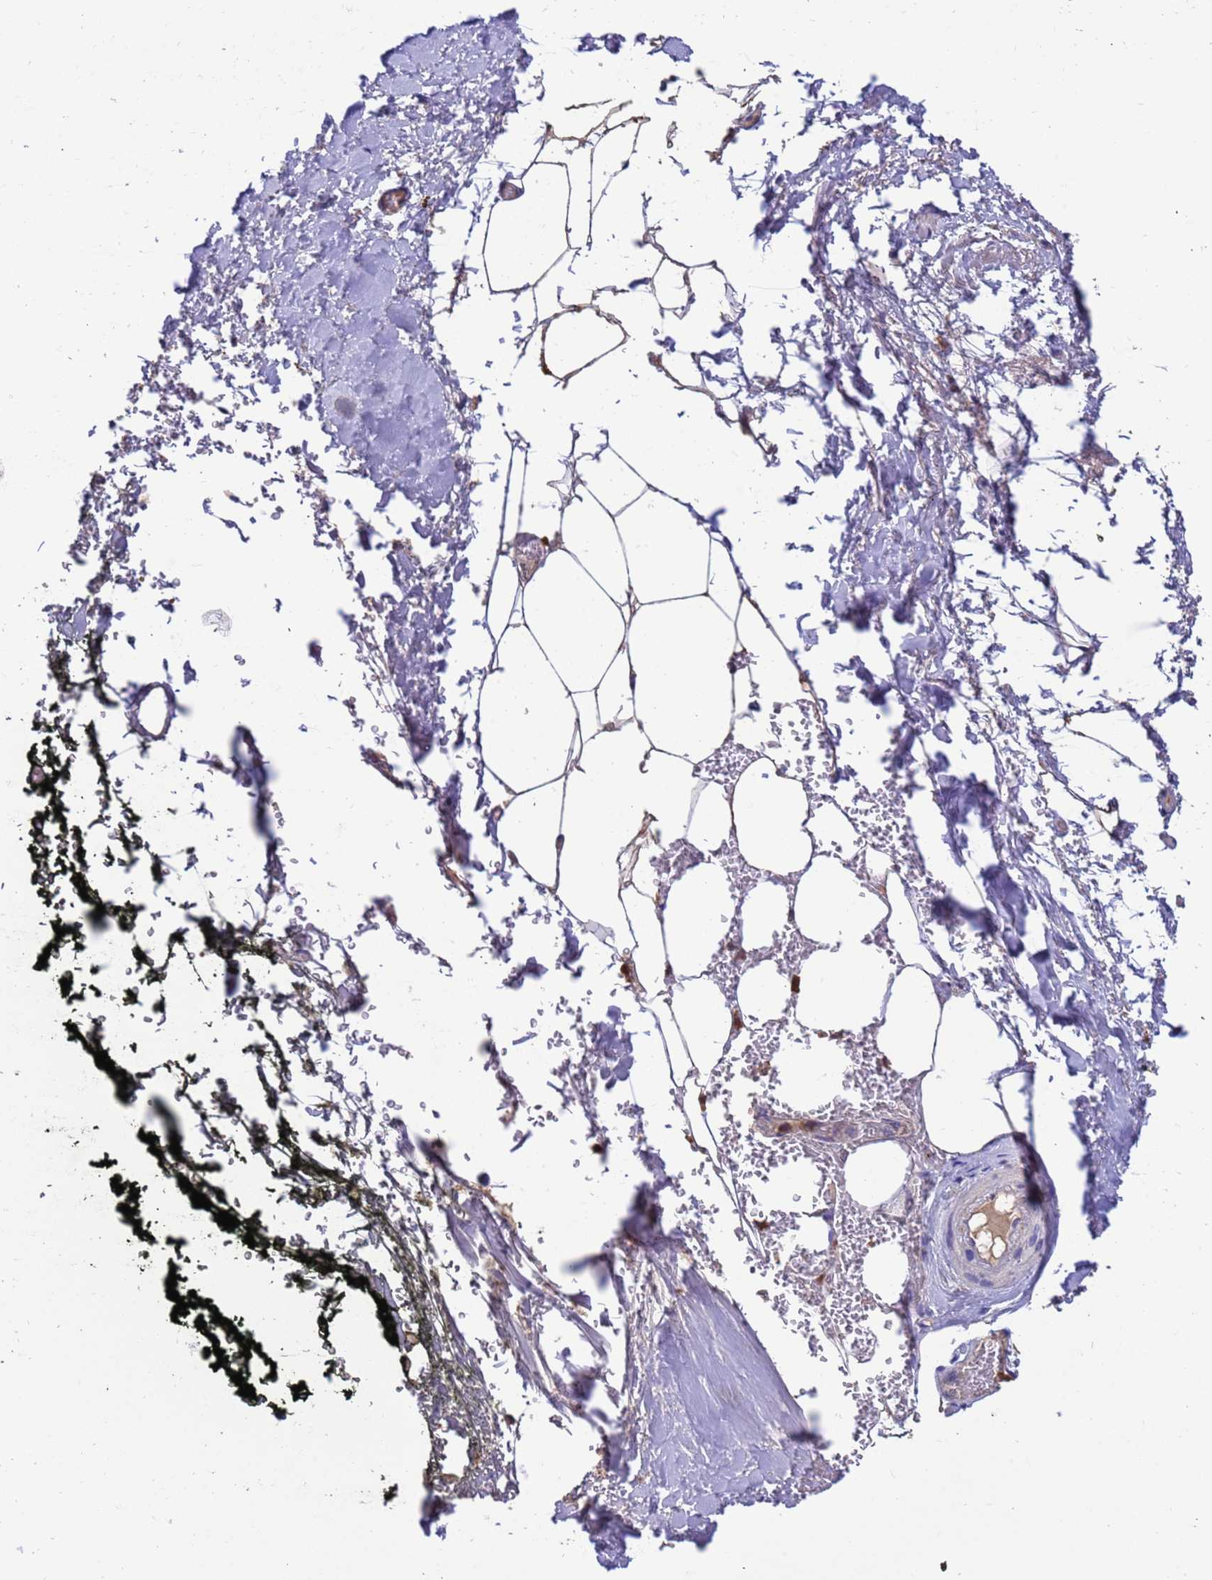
{"staining": {"intensity": "moderate", "quantity": "<25%", "location": "cytoplasmic/membranous"}, "tissue": "adipose tissue", "cell_type": "Adipocytes", "image_type": "normal", "snomed": [{"axis": "morphology", "description": "Normal tissue, NOS"}, {"axis": "morphology", "description": "Adenocarcinoma, Low grade"}, {"axis": "topography", "description": "Prostate"}, {"axis": "topography", "description": "Peripheral nerve tissue"}], "caption": "Immunohistochemical staining of benign human adipose tissue reveals moderate cytoplasmic/membranous protein positivity in about <25% of adipocytes.", "gene": "AMPD3", "patient": {"sex": "male", "age": 63}}